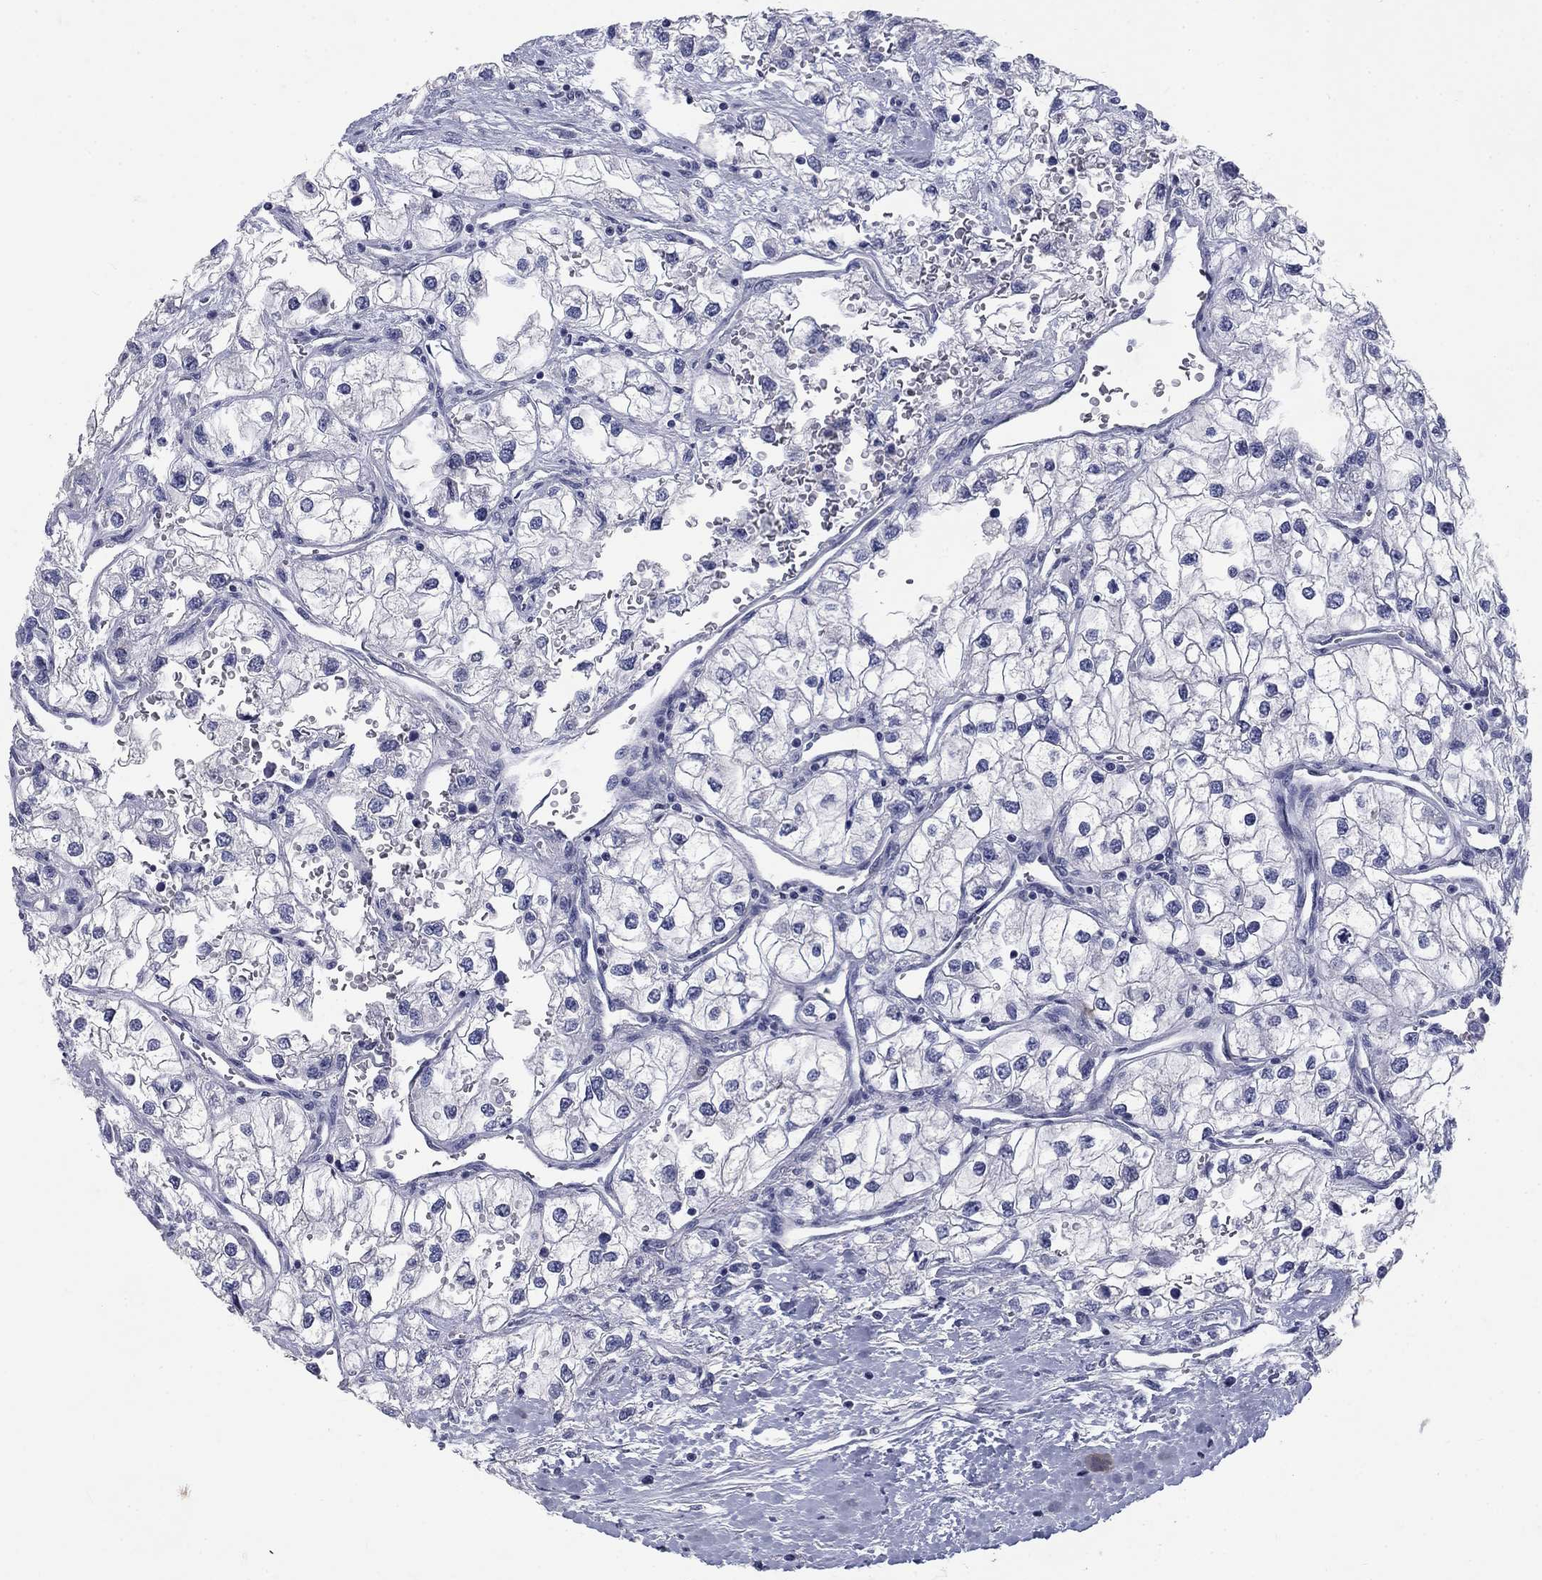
{"staining": {"intensity": "negative", "quantity": "none", "location": "none"}, "tissue": "renal cancer", "cell_type": "Tumor cells", "image_type": "cancer", "snomed": [{"axis": "morphology", "description": "Adenocarcinoma, NOS"}, {"axis": "topography", "description": "Kidney"}], "caption": "Immunohistochemical staining of human renal cancer (adenocarcinoma) reveals no significant staining in tumor cells.", "gene": "ELAVL4", "patient": {"sex": "male", "age": 59}}